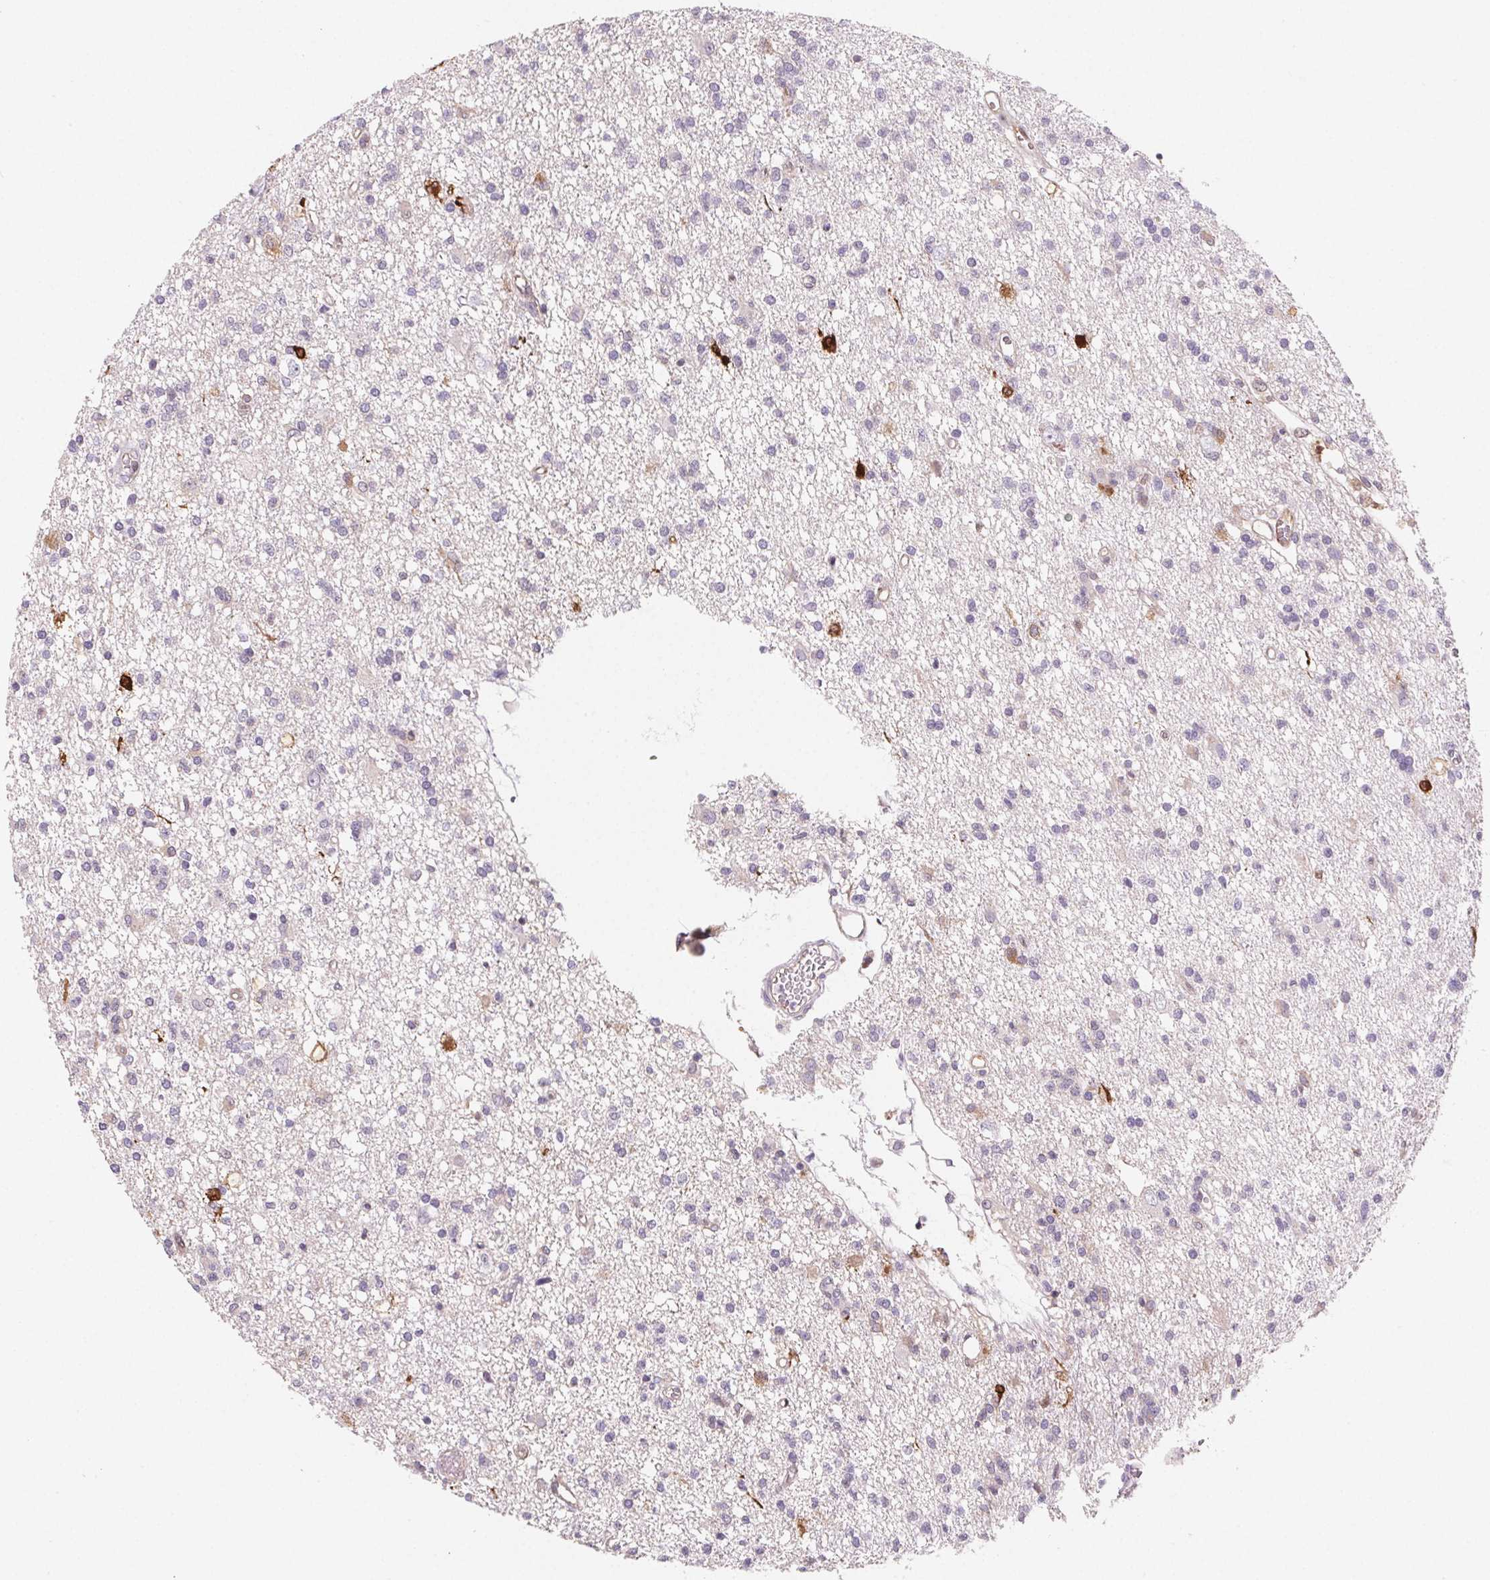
{"staining": {"intensity": "negative", "quantity": "none", "location": "none"}, "tissue": "glioma", "cell_type": "Tumor cells", "image_type": "cancer", "snomed": [{"axis": "morphology", "description": "Glioma, malignant, Low grade"}, {"axis": "topography", "description": "Brain"}], "caption": "High power microscopy photomicrograph of an immunohistochemistry micrograph of malignant glioma (low-grade), revealing no significant expression in tumor cells. (Stains: DAB (3,3'-diaminobenzidine) IHC with hematoxylin counter stain, Microscopy: brightfield microscopy at high magnification).", "gene": "GBP1", "patient": {"sex": "male", "age": 64}}